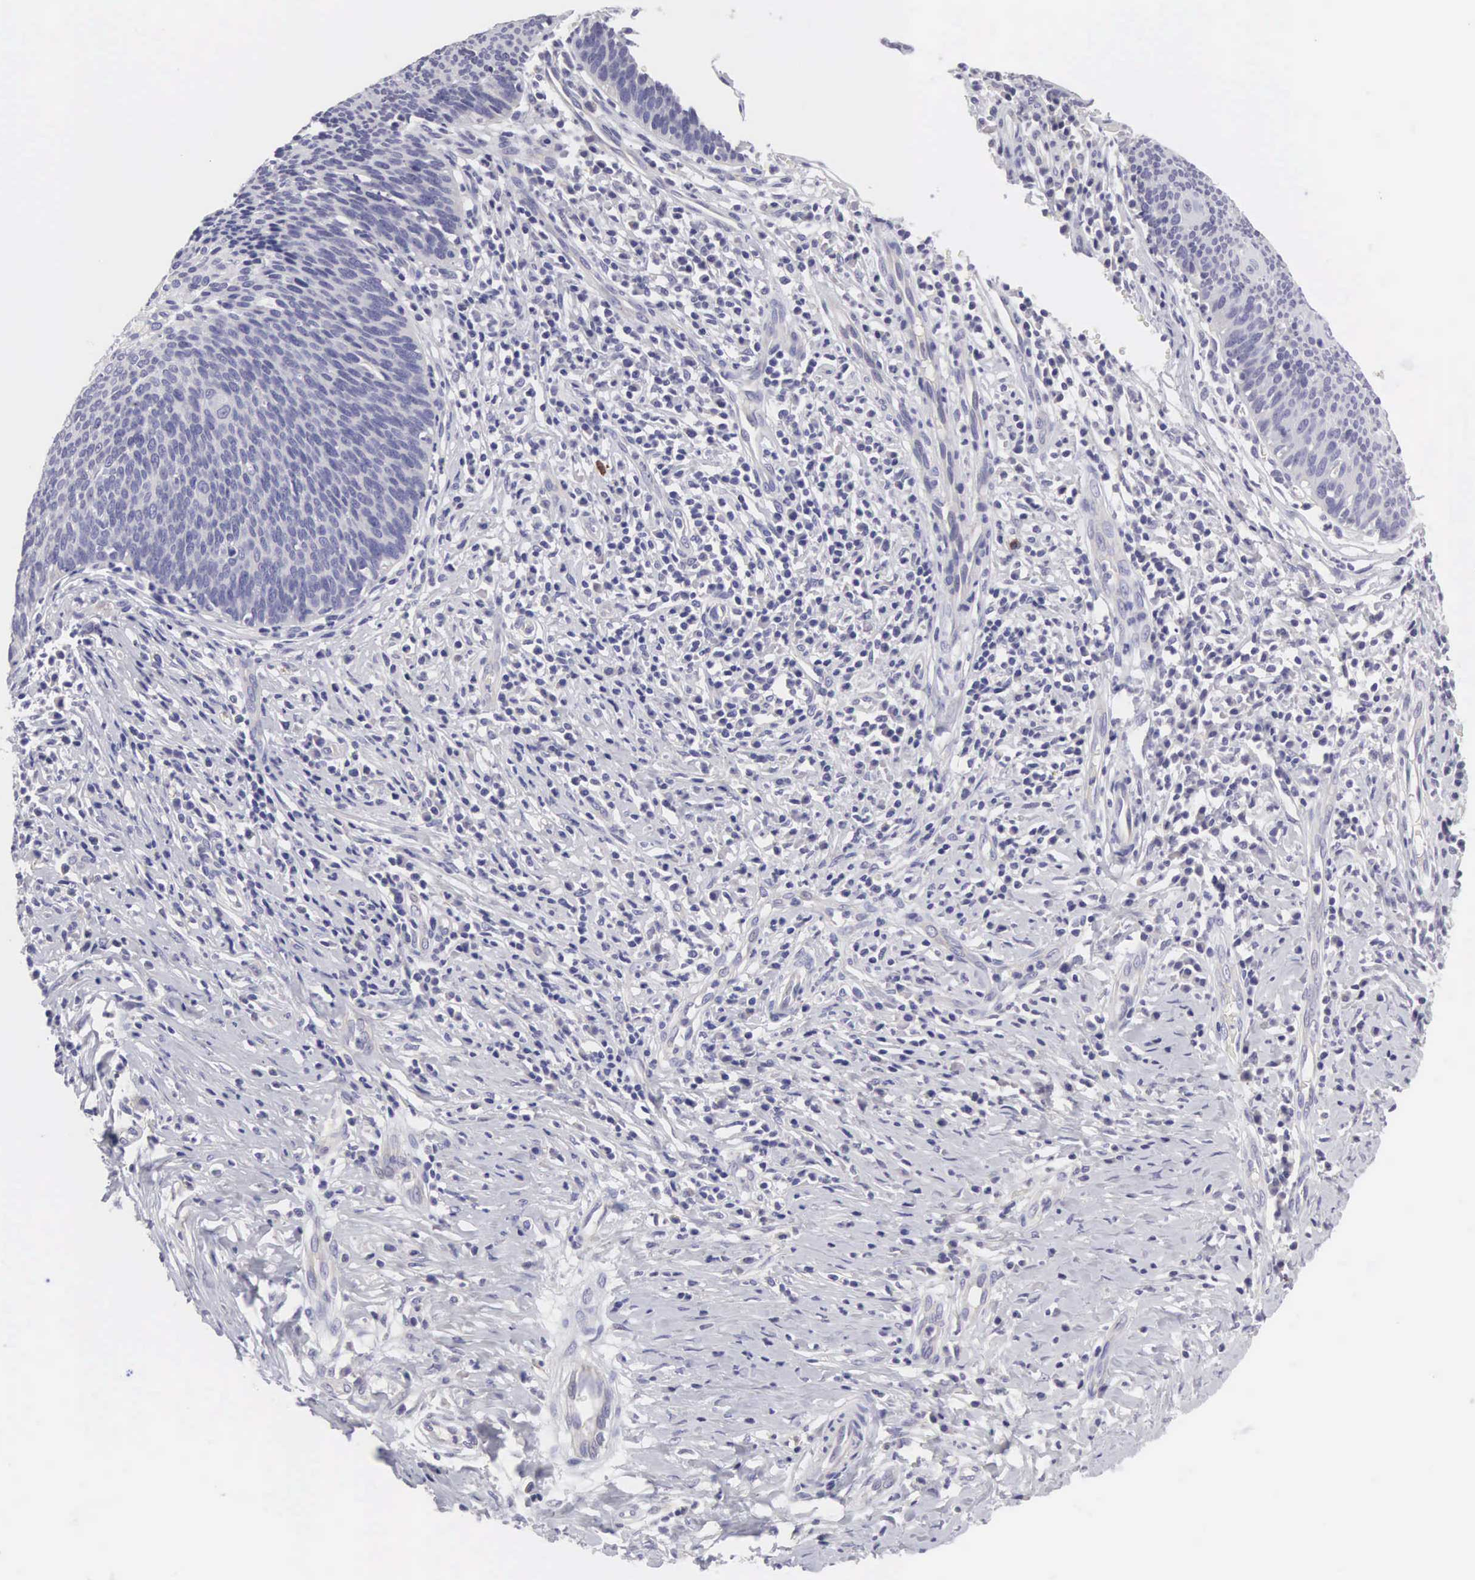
{"staining": {"intensity": "negative", "quantity": "none", "location": "none"}, "tissue": "cervical cancer", "cell_type": "Tumor cells", "image_type": "cancer", "snomed": [{"axis": "morphology", "description": "Squamous cell carcinoma, NOS"}, {"axis": "topography", "description": "Cervix"}], "caption": "Tumor cells are negative for brown protein staining in squamous cell carcinoma (cervical).", "gene": "SLITRK4", "patient": {"sex": "female", "age": 41}}